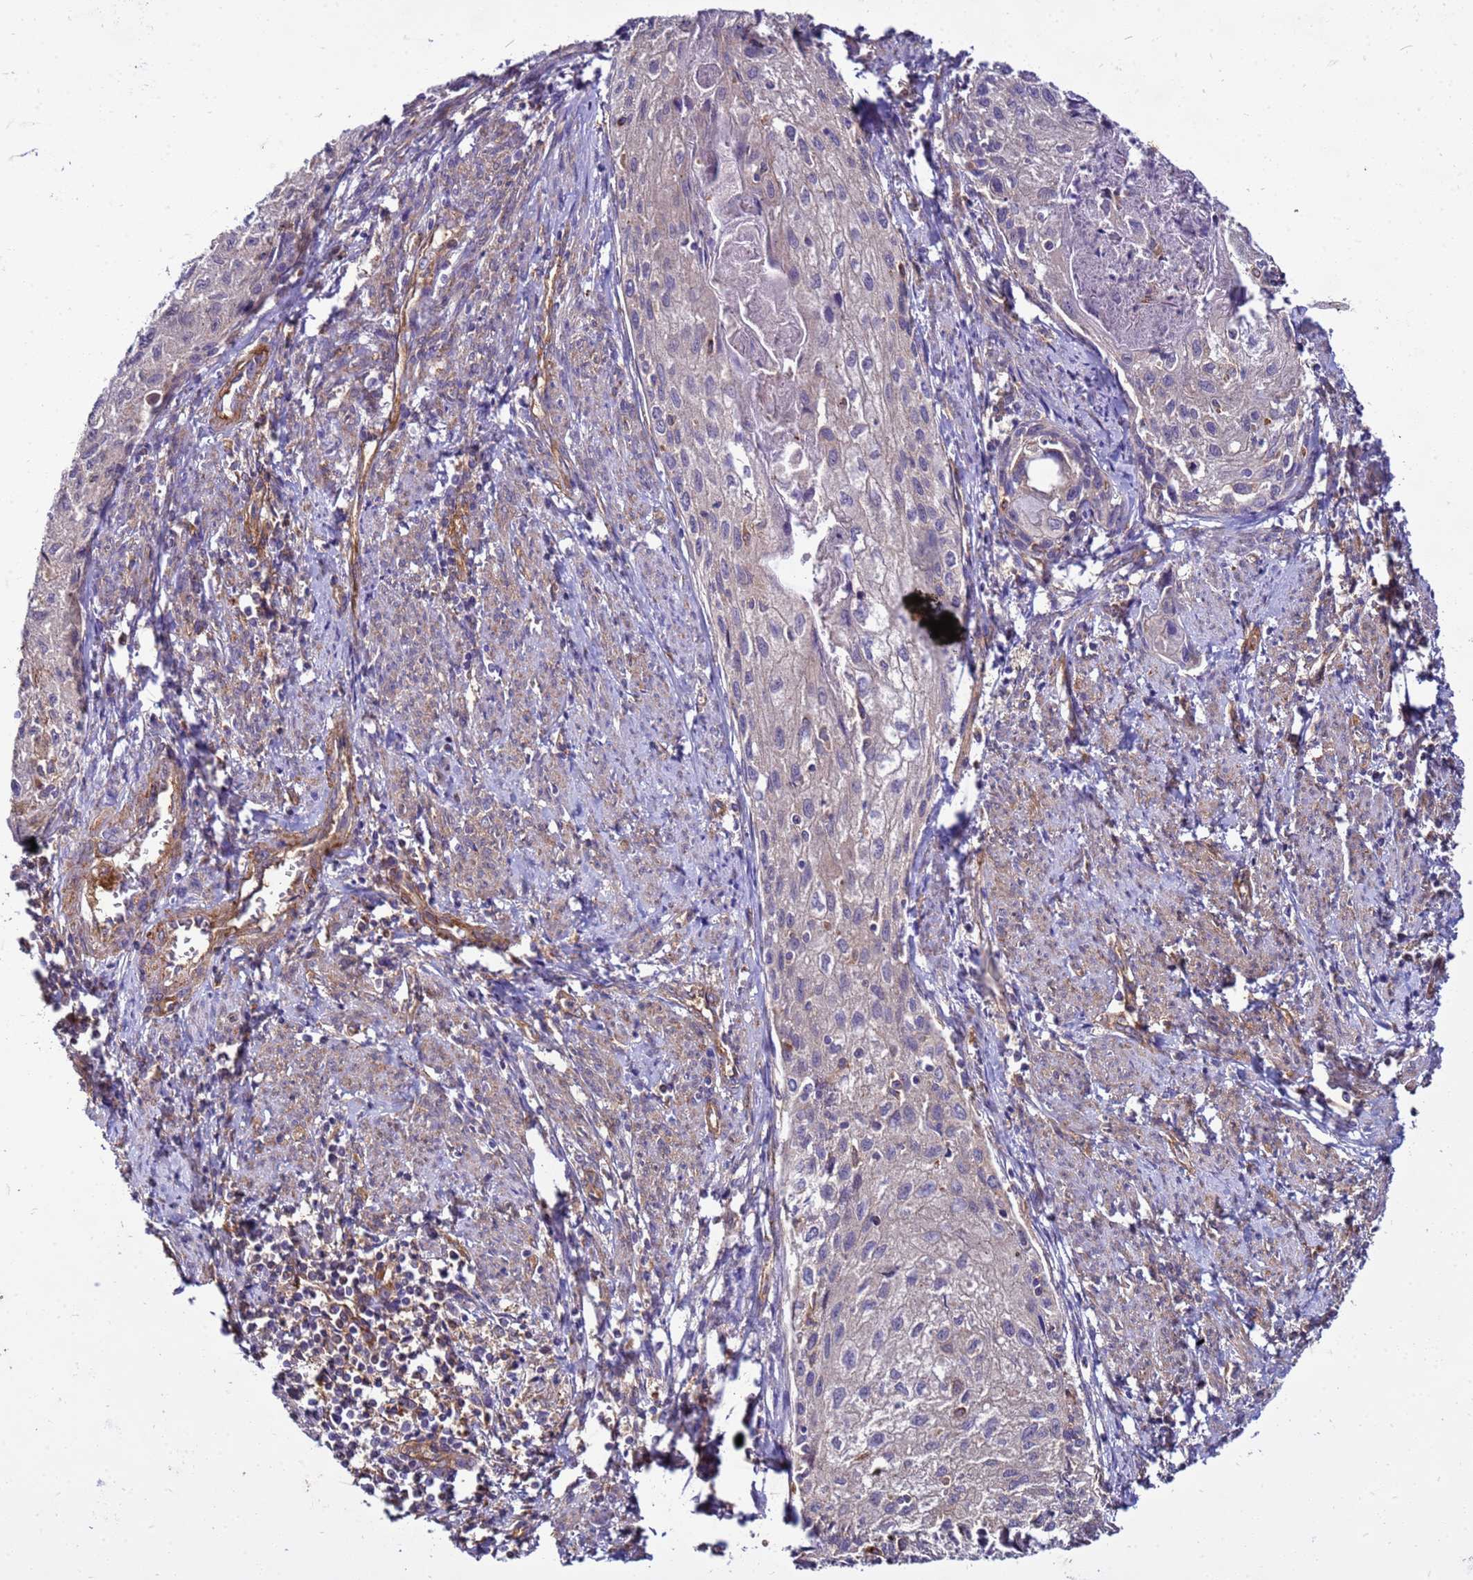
{"staining": {"intensity": "weak", "quantity": "<25%", "location": "cytoplasmic/membranous"}, "tissue": "cervical cancer", "cell_type": "Tumor cells", "image_type": "cancer", "snomed": [{"axis": "morphology", "description": "Squamous cell carcinoma, NOS"}, {"axis": "topography", "description": "Cervix"}], "caption": "Immunohistochemistry (IHC) photomicrograph of human cervical cancer (squamous cell carcinoma) stained for a protein (brown), which demonstrates no positivity in tumor cells.", "gene": "PKD1", "patient": {"sex": "female", "age": 67}}